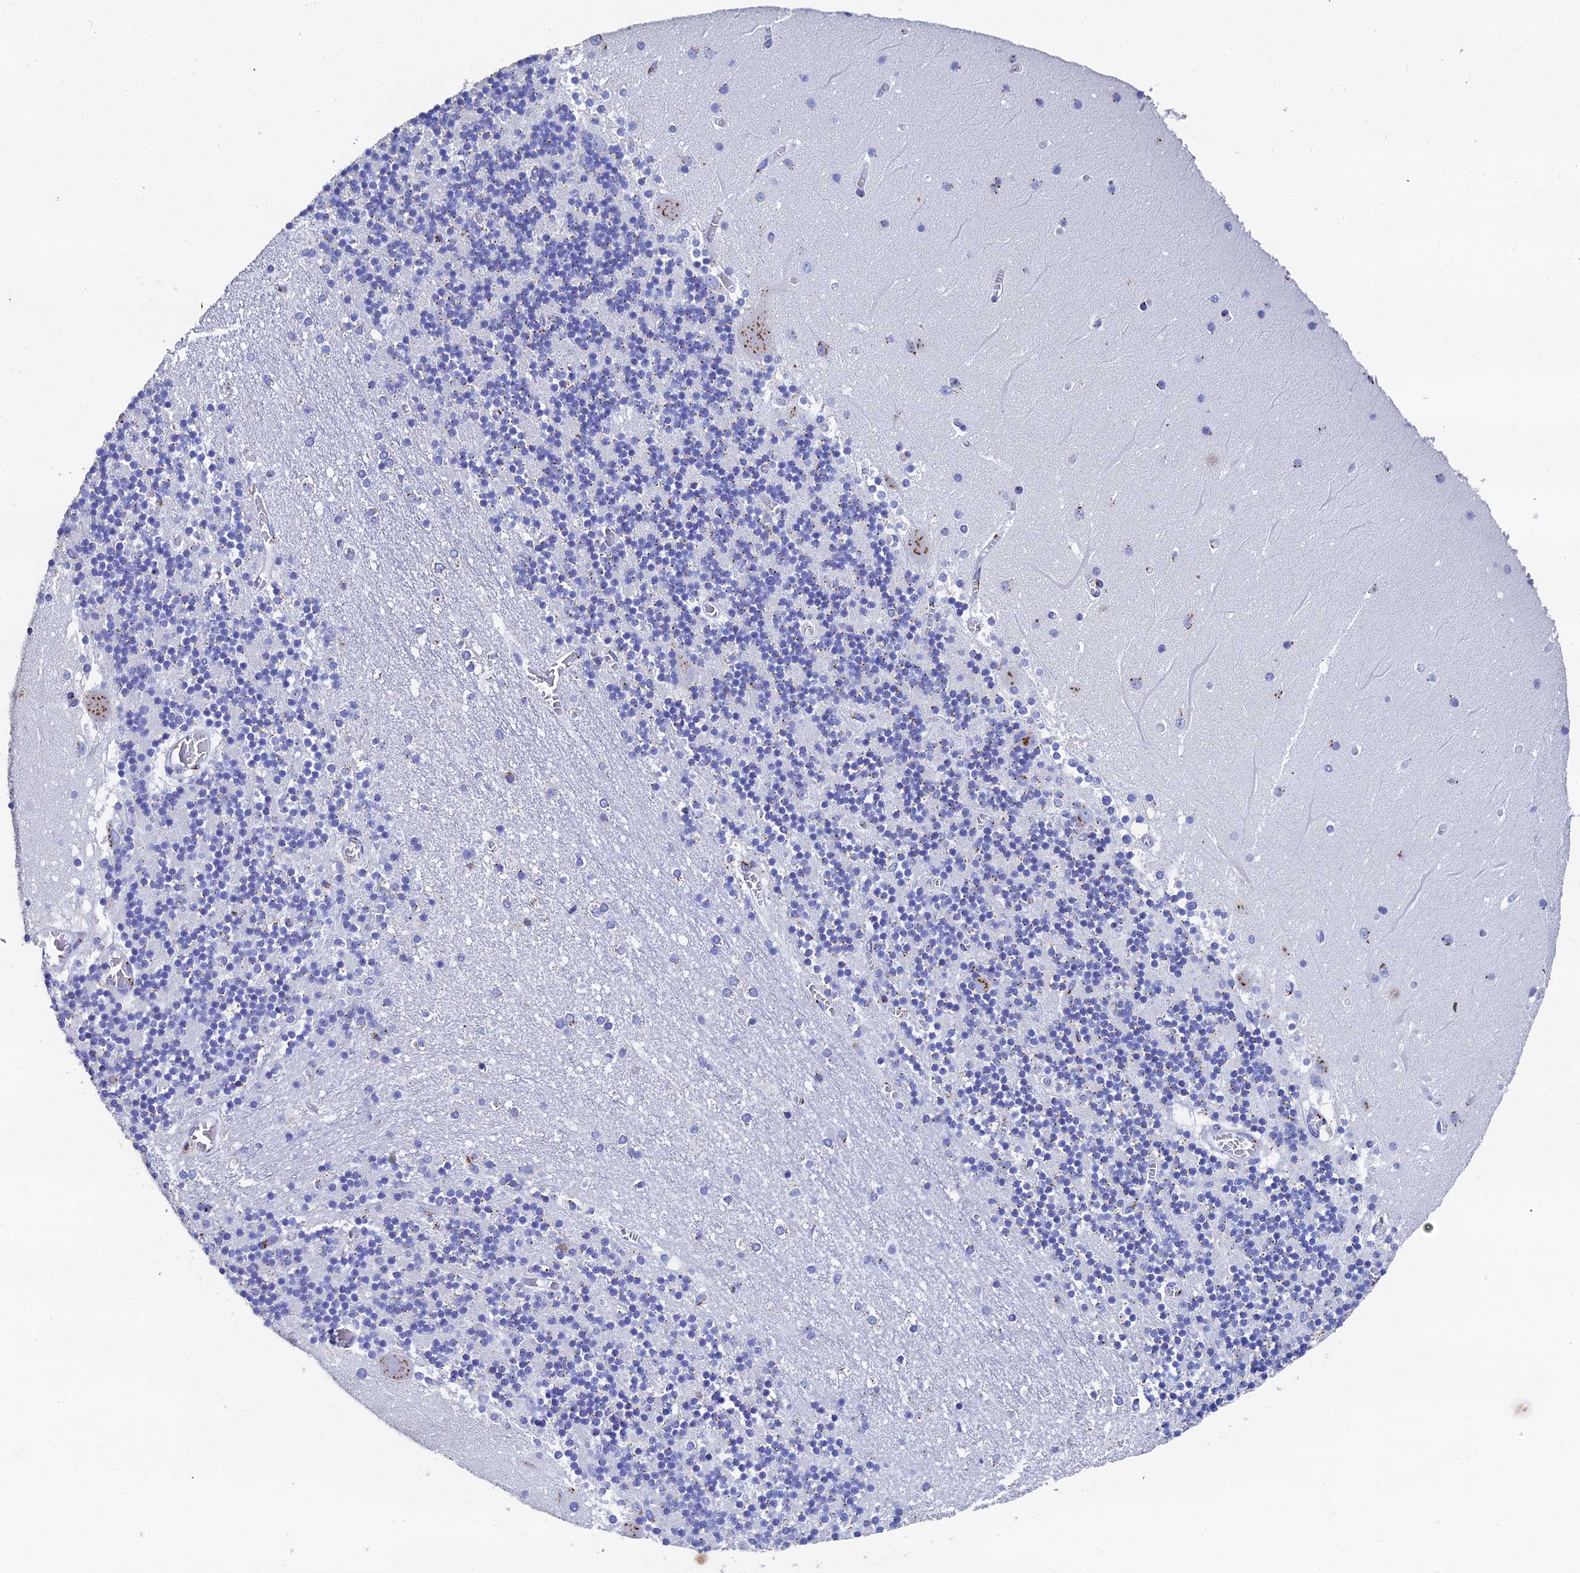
{"staining": {"intensity": "weak", "quantity": "25%-75%", "location": "cytoplasmic/membranous"}, "tissue": "cerebellum", "cell_type": "Cells in granular layer", "image_type": "normal", "snomed": [{"axis": "morphology", "description": "Normal tissue, NOS"}, {"axis": "topography", "description": "Cerebellum"}], "caption": "Immunohistochemistry of normal cerebellum shows low levels of weak cytoplasmic/membranous staining in about 25%-75% of cells in granular layer. (brown staining indicates protein expression, while blue staining denotes nuclei).", "gene": "ENSG00000268674", "patient": {"sex": "female", "age": 28}}